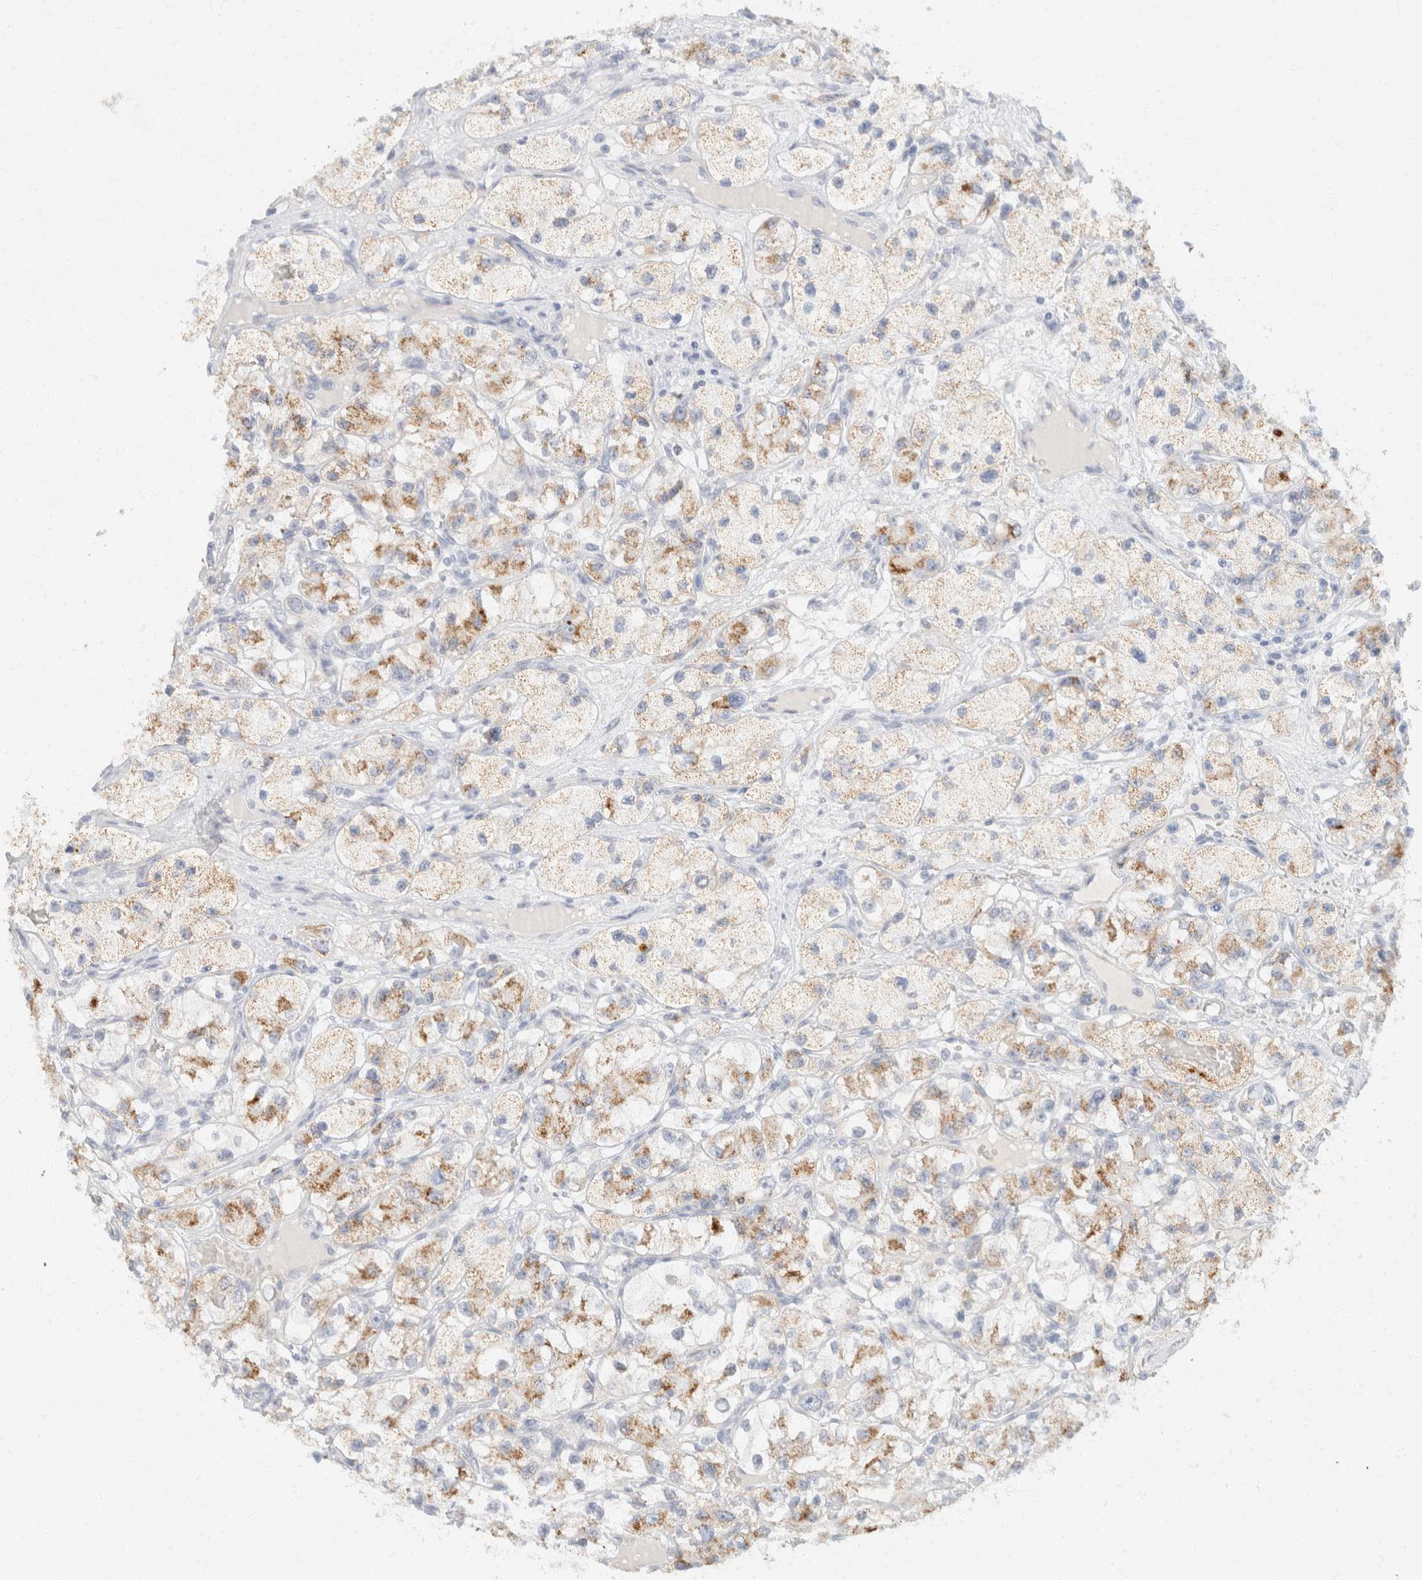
{"staining": {"intensity": "weak", "quantity": ">75%", "location": "cytoplasmic/membranous"}, "tissue": "renal cancer", "cell_type": "Tumor cells", "image_type": "cancer", "snomed": [{"axis": "morphology", "description": "Adenocarcinoma, NOS"}, {"axis": "topography", "description": "Kidney"}], "caption": "Renal cancer (adenocarcinoma) tissue demonstrates weak cytoplasmic/membranous positivity in approximately >75% of tumor cells, visualized by immunohistochemistry. (DAB (3,3'-diaminobenzidine) IHC, brown staining for protein, blue staining for nuclei).", "gene": "KRT20", "patient": {"sex": "female", "age": 57}}